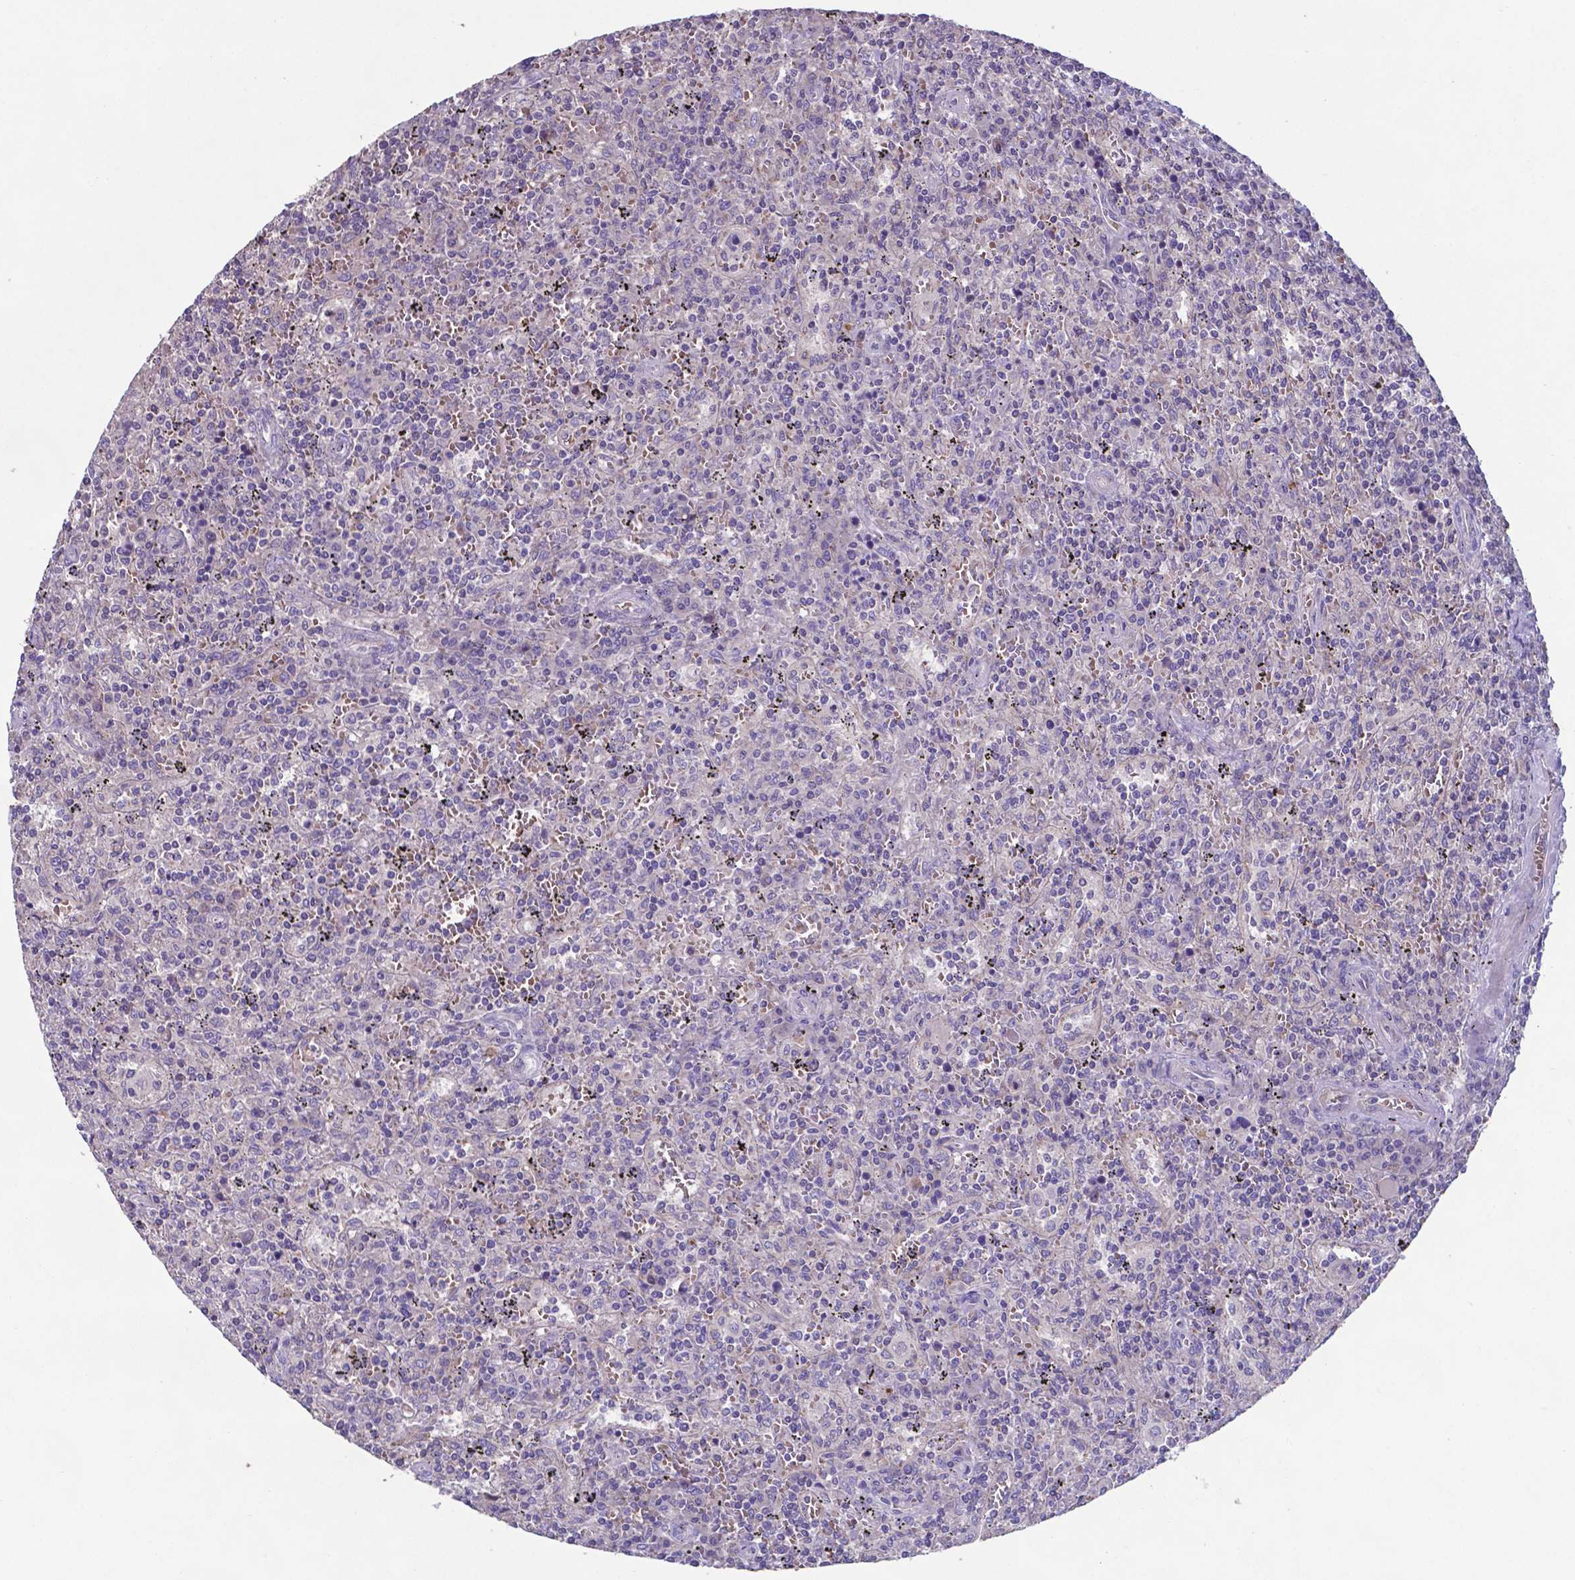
{"staining": {"intensity": "negative", "quantity": "none", "location": "none"}, "tissue": "lymphoma", "cell_type": "Tumor cells", "image_type": "cancer", "snomed": [{"axis": "morphology", "description": "Malignant lymphoma, non-Hodgkin's type, Low grade"}, {"axis": "topography", "description": "Spleen"}], "caption": "Micrograph shows no protein staining in tumor cells of lymphoma tissue. (Immunohistochemistry (ihc), brightfield microscopy, high magnification).", "gene": "TYRO3", "patient": {"sex": "male", "age": 62}}